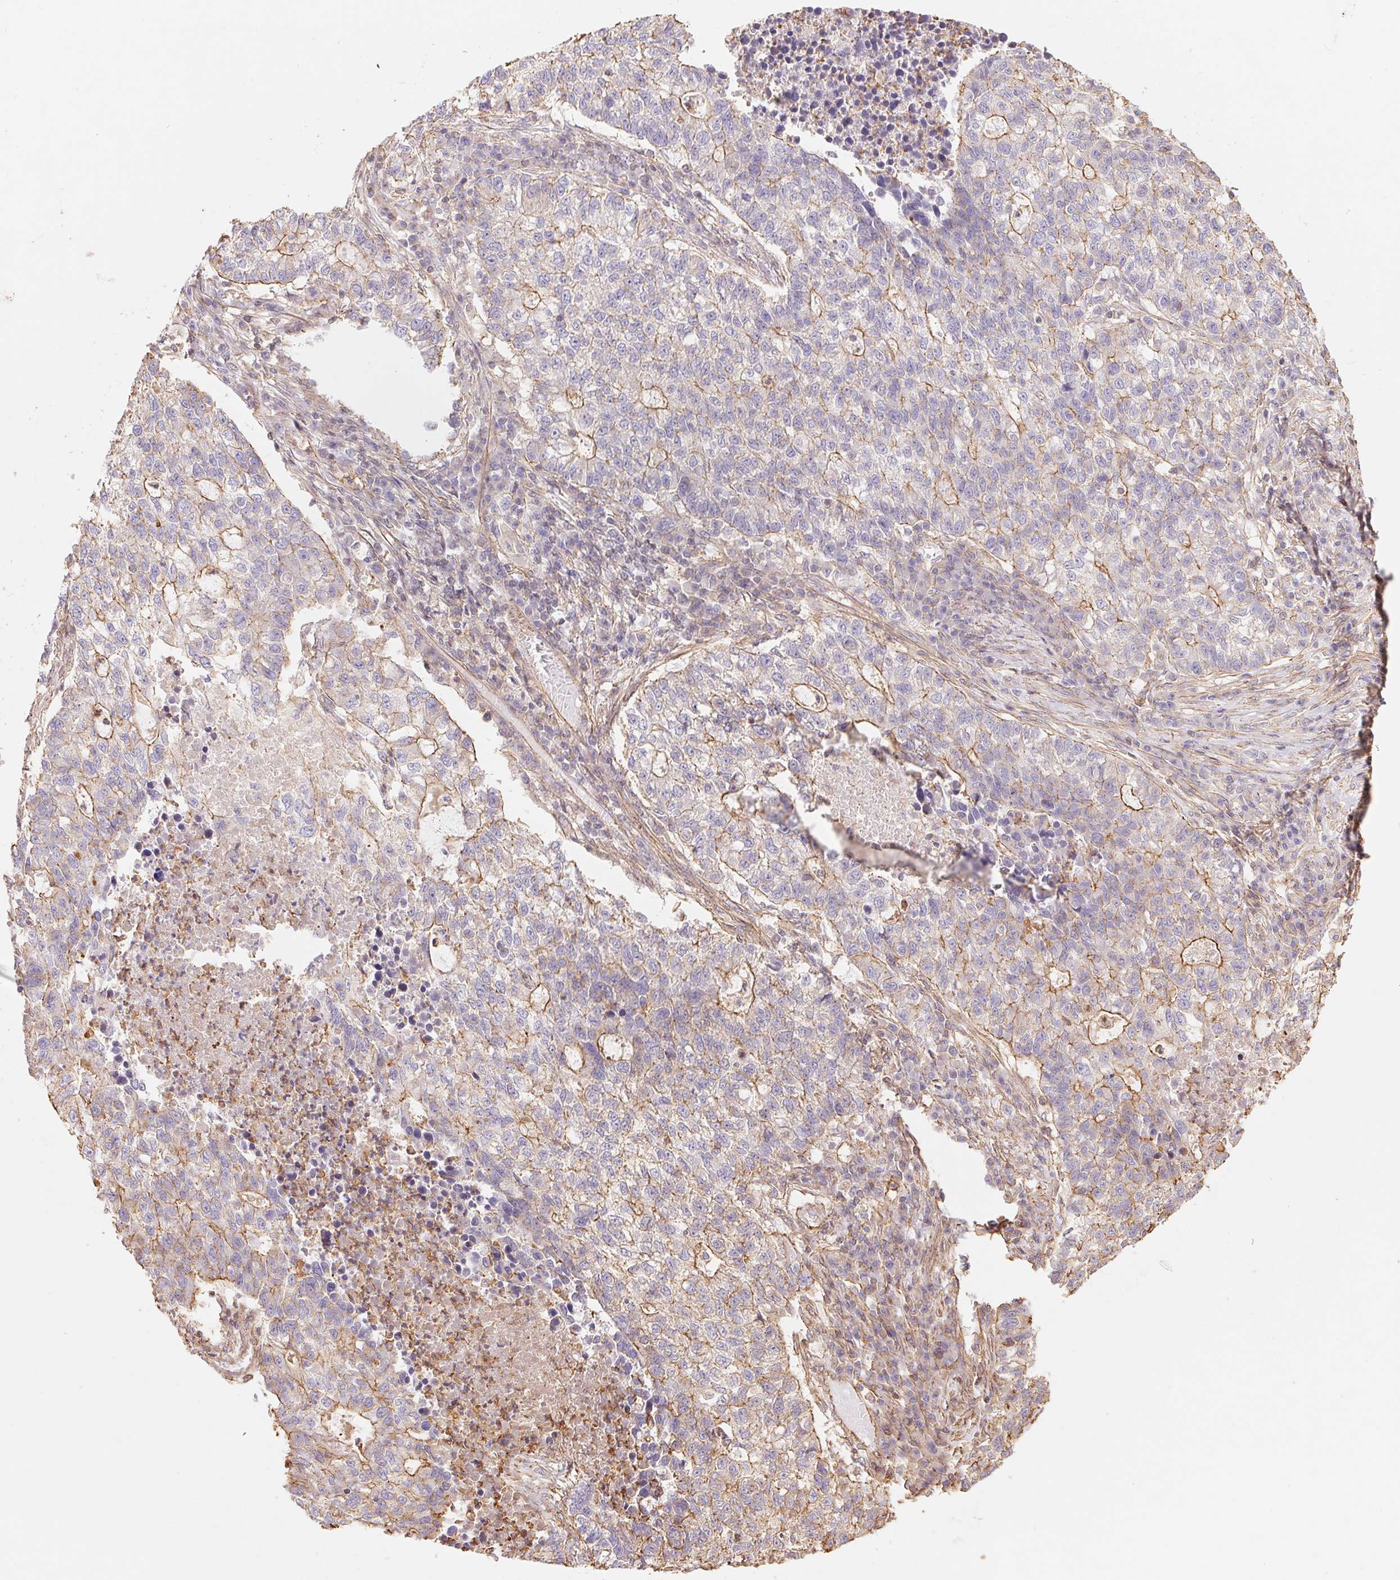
{"staining": {"intensity": "moderate", "quantity": "<25%", "location": "cytoplasmic/membranous"}, "tissue": "lung cancer", "cell_type": "Tumor cells", "image_type": "cancer", "snomed": [{"axis": "morphology", "description": "Adenocarcinoma, NOS"}, {"axis": "topography", "description": "Lung"}], "caption": "Protein staining by immunohistochemistry exhibits moderate cytoplasmic/membranous staining in approximately <25% of tumor cells in lung cancer.", "gene": "FRAS1", "patient": {"sex": "male", "age": 57}}